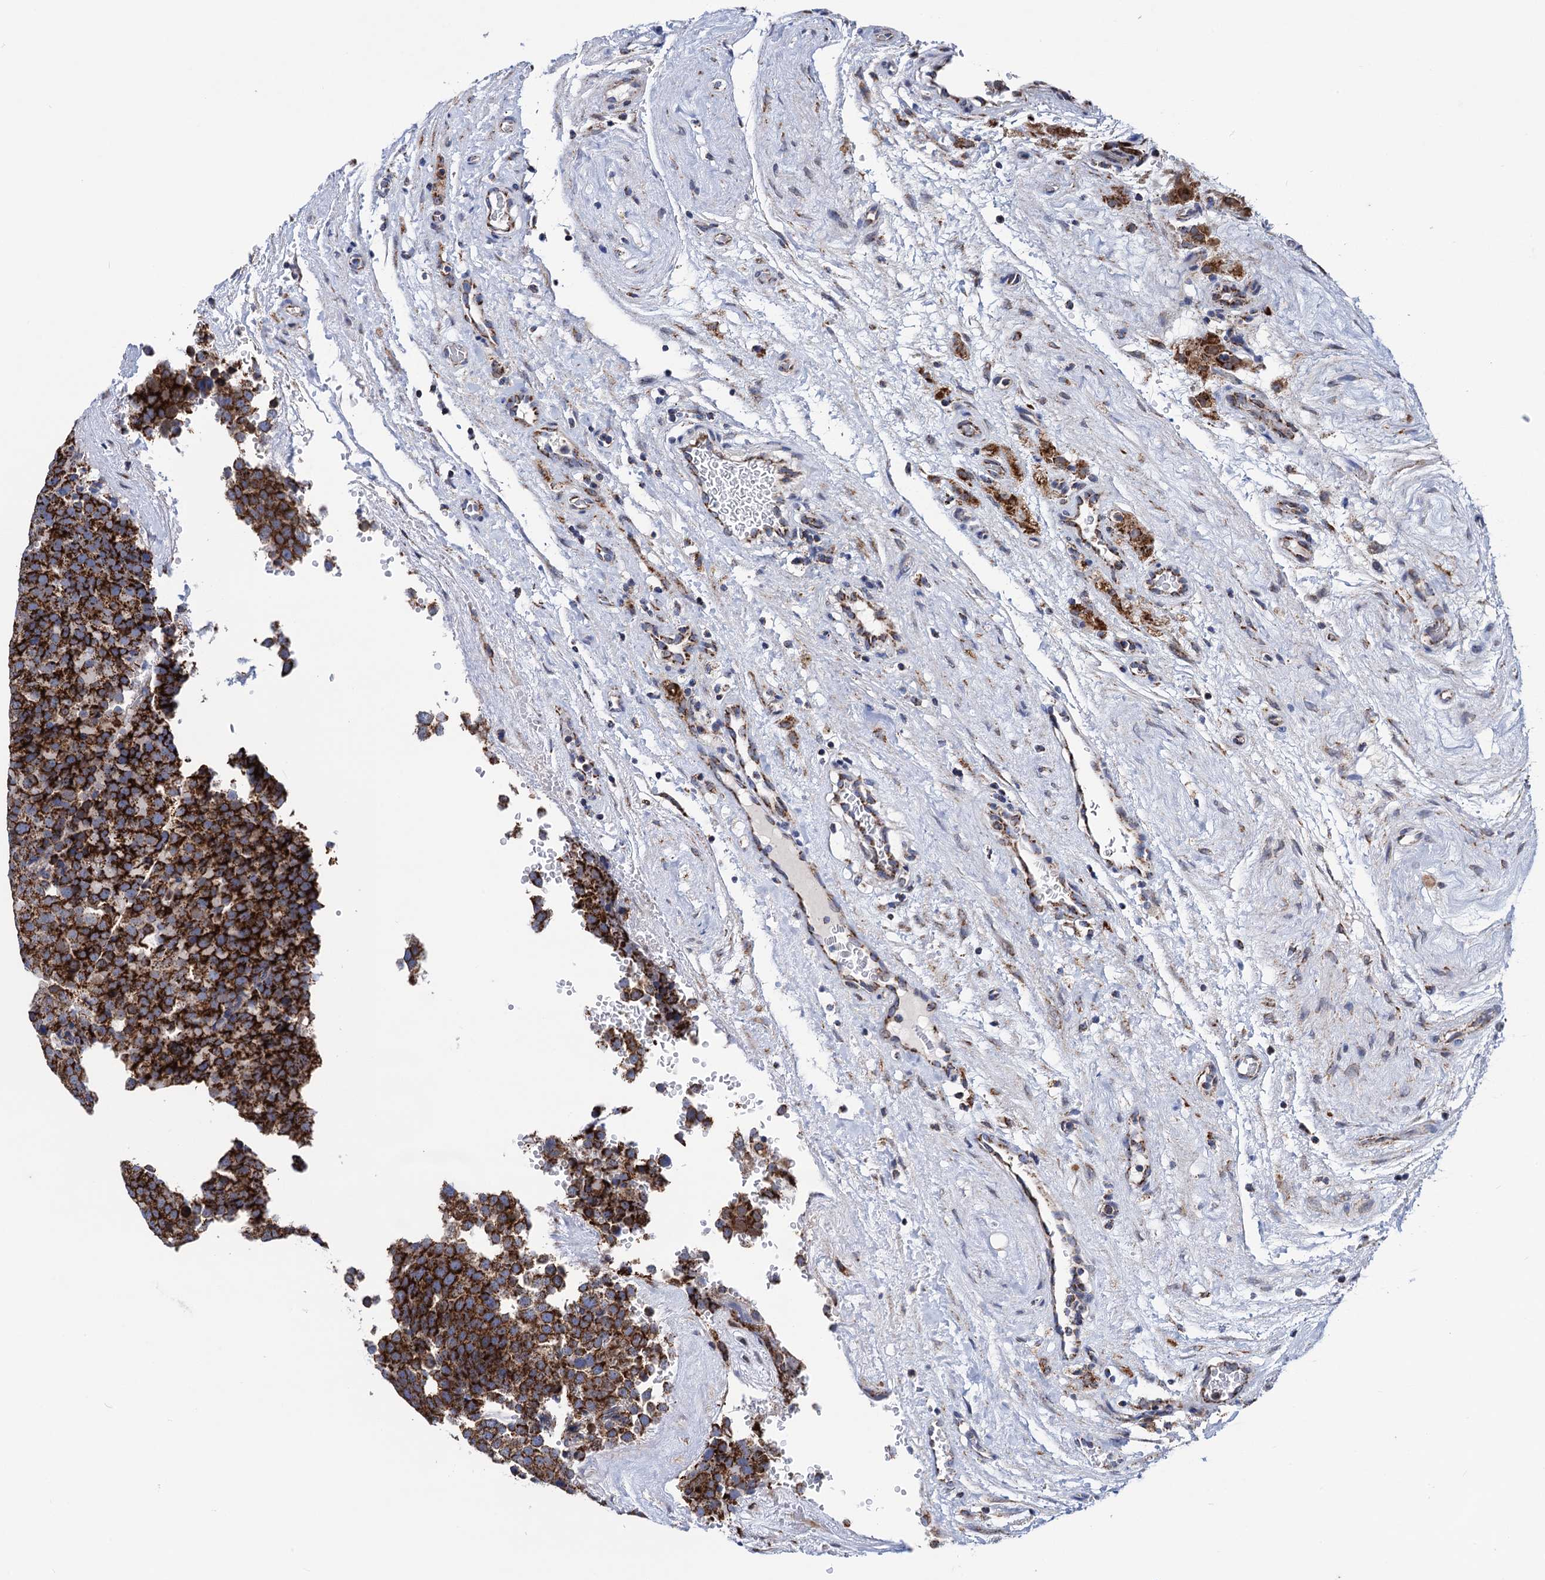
{"staining": {"intensity": "strong", "quantity": ">75%", "location": "cytoplasmic/membranous"}, "tissue": "testis cancer", "cell_type": "Tumor cells", "image_type": "cancer", "snomed": [{"axis": "morphology", "description": "Seminoma, NOS"}, {"axis": "topography", "description": "Testis"}], "caption": "This is an image of IHC staining of testis cancer (seminoma), which shows strong expression in the cytoplasmic/membranous of tumor cells.", "gene": "PTCD3", "patient": {"sex": "male", "age": 71}}